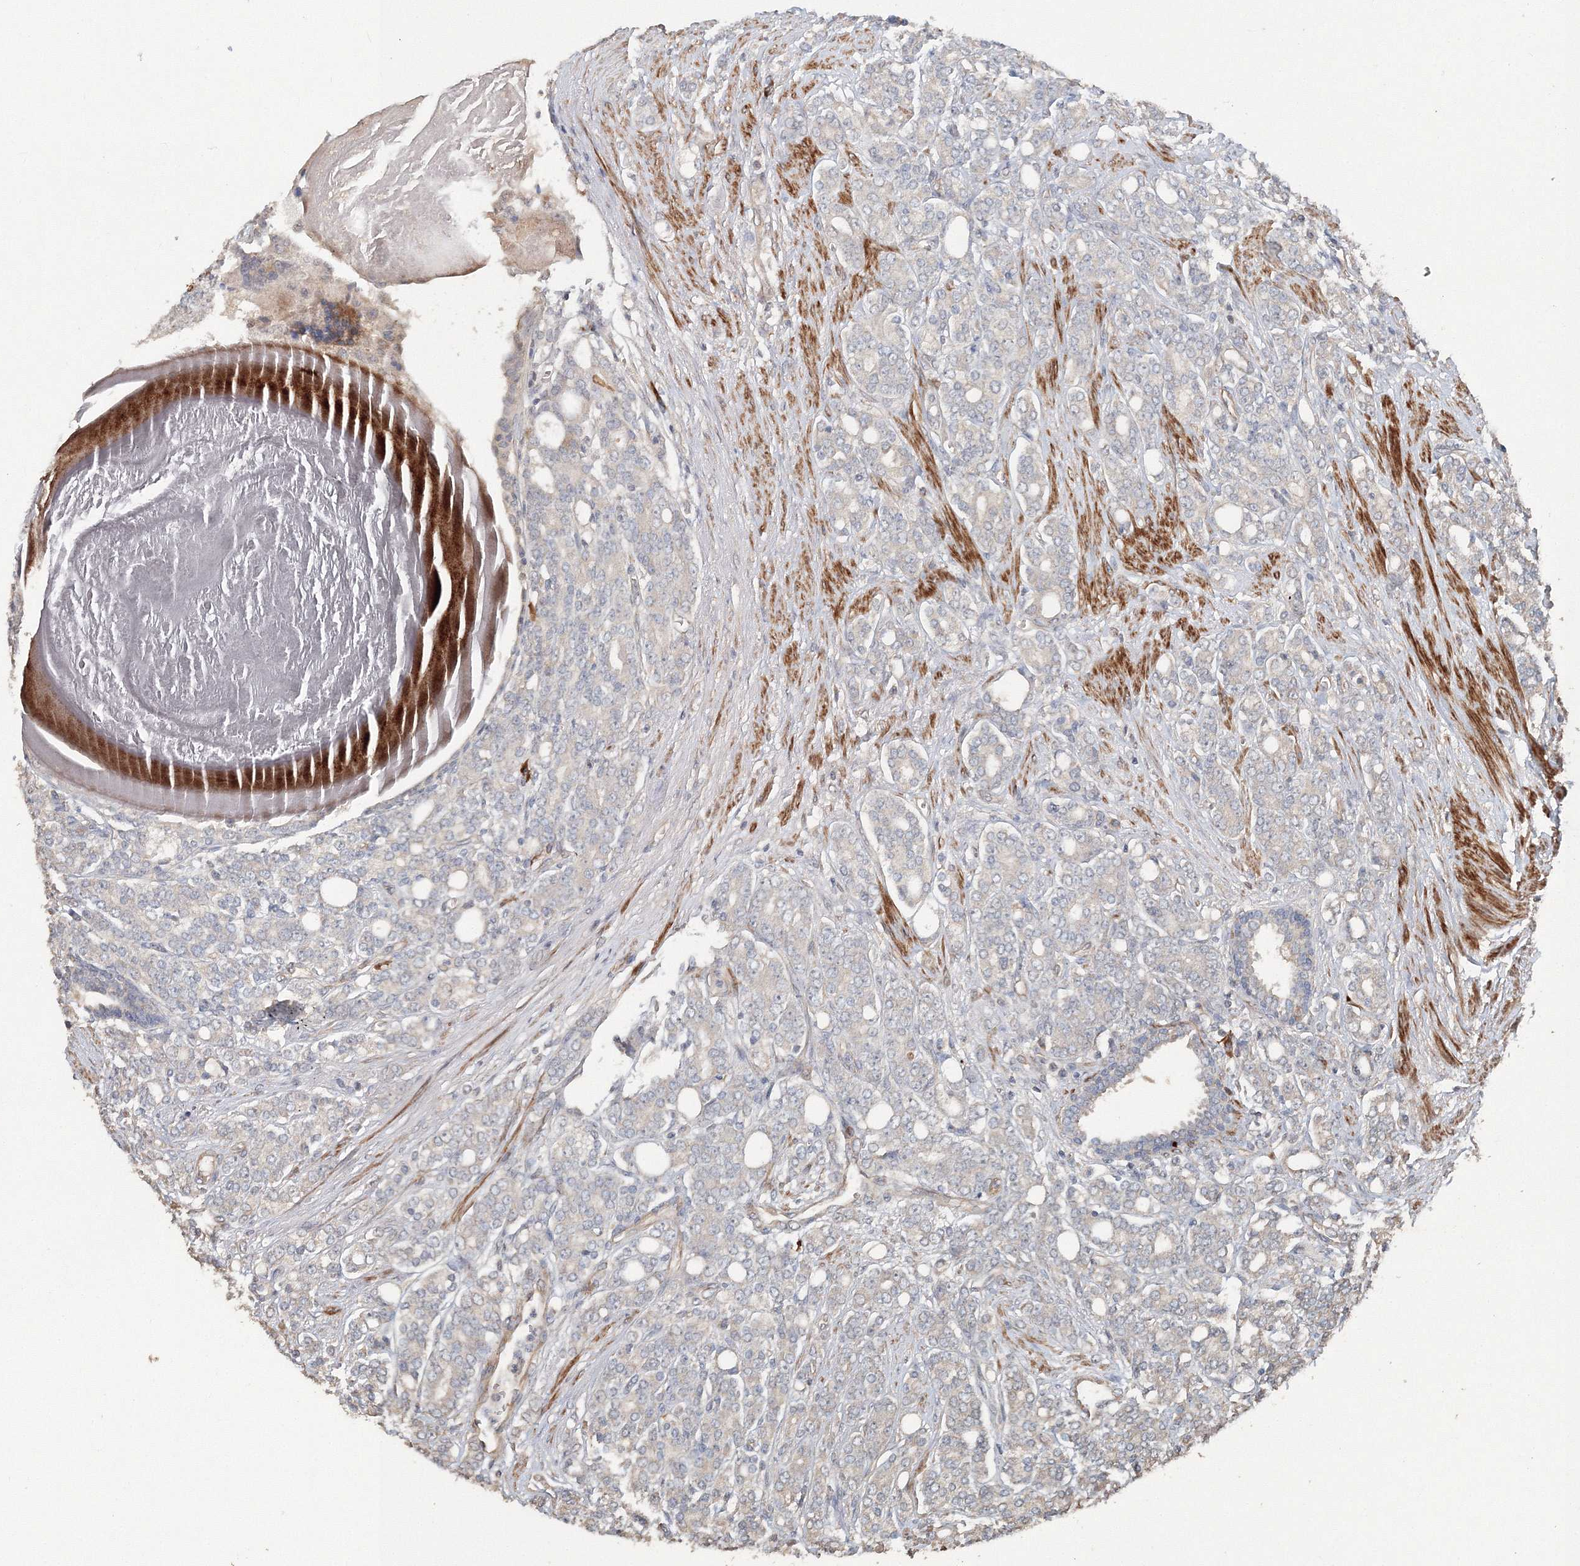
{"staining": {"intensity": "negative", "quantity": "none", "location": "none"}, "tissue": "prostate cancer", "cell_type": "Tumor cells", "image_type": "cancer", "snomed": [{"axis": "morphology", "description": "Adenocarcinoma, High grade"}, {"axis": "topography", "description": "Prostate"}], "caption": "DAB (3,3'-diaminobenzidine) immunohistochemical staining of human prostate cancer reveals no significant staining in tumor cells. Nuclei are stained in blue.", "gene": "NALF2", "patient": {"sex": "male", "age": 62}}